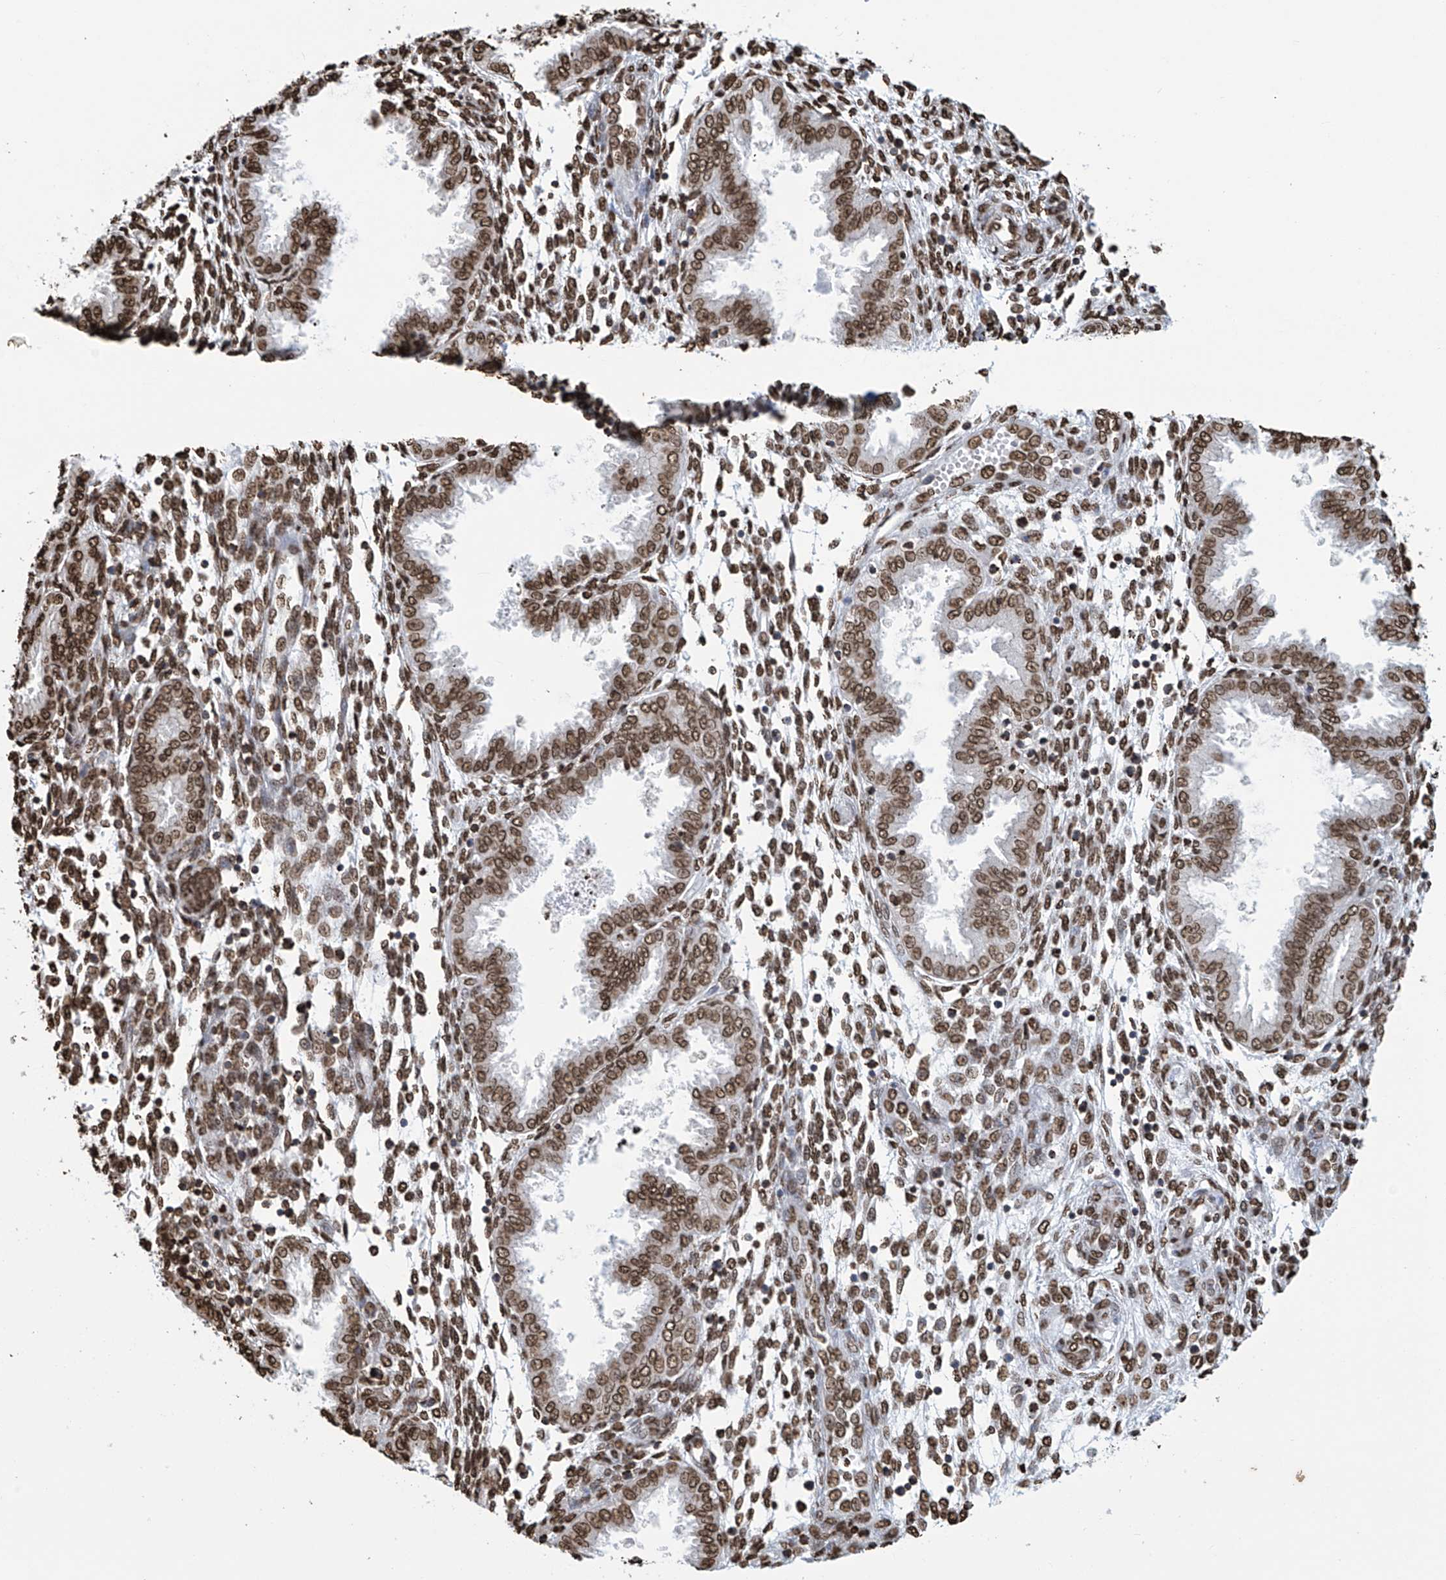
{"staining": {"intensity": "moderate", "quantity": ">75%", "location": "nuclear"}, "tissue": "endometrium", "cell_type": "Cells in endometrial stroma", "image_type": "normal", "snomed": [{"axis": "morphology", "description": "Normal tissue, NOS"}, {"axis": "topography", "description": "Endometrium"}], "caption": "Protein staining shows moderate nuclear expression in about >75% of cells in endometrial stroma in unremarkable endometrium. Using DAB (3,3'-diaminobenzidine) (brown) and hematoxylin (blue) stains, captured at high magnification using brightfield microscopy.", "gene": "DPPA2", "patient": {"sex": "female", "age": 33}}